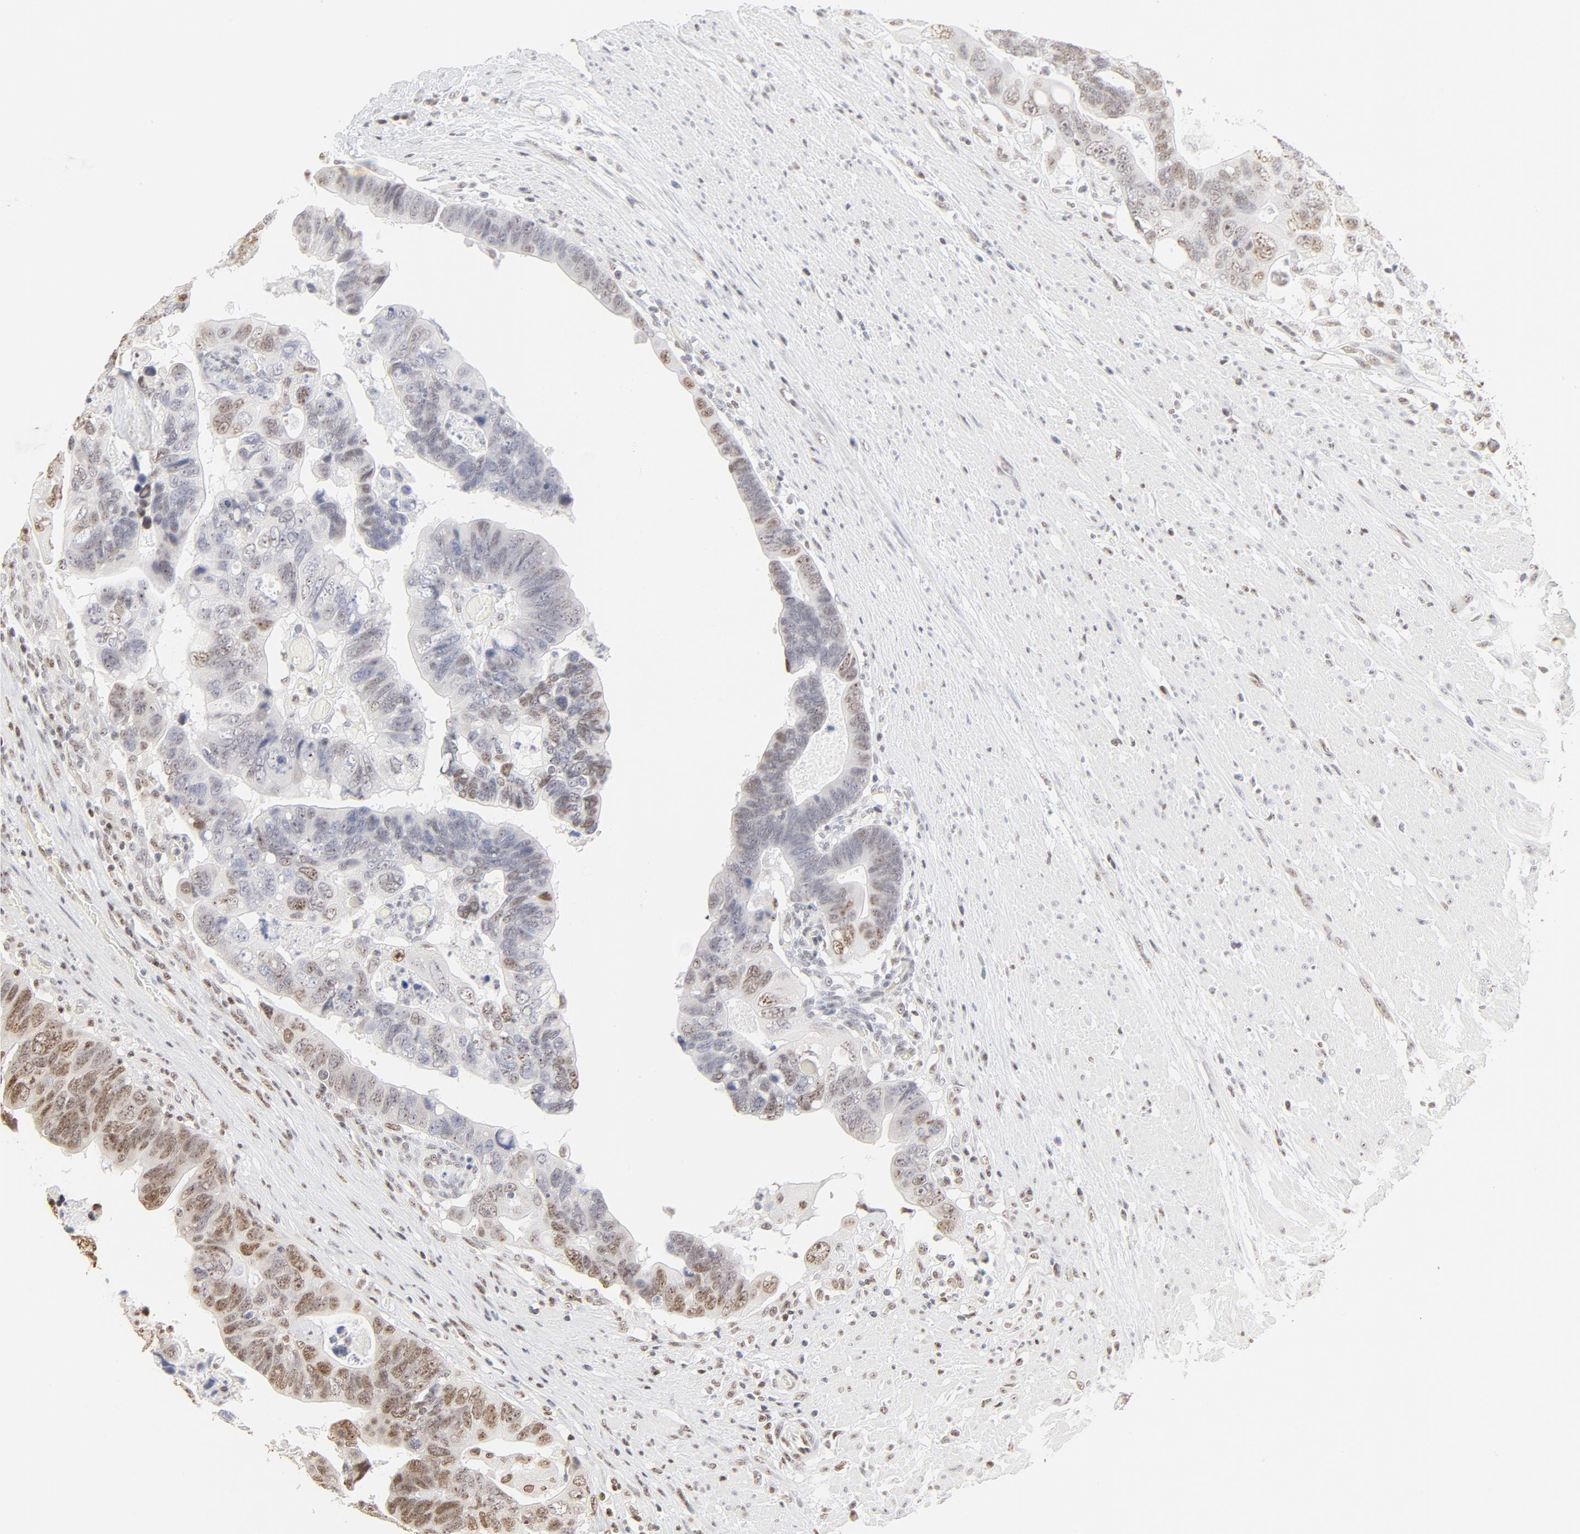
{"staining": {"intensity": "moderate", "quantity": "25%-75%", "location": "nuclear"}, "tissue": "colorectal cancer", "cell_type": "Tumor cells", "image_type": "cancer", "snomed": [{"axis": "morphology", "description": "Adenocarcinoma, NOS"}, {"axis": "topography", "description": "Rectum"}], "caption": "Immunohistochemical staining of human colorectal cancer shows medium levels of moderate nuclear staining in about 25%-75% of tumor cells.", "gene": "NFIL3", "patient": {"sex": "male", "age": 53}}